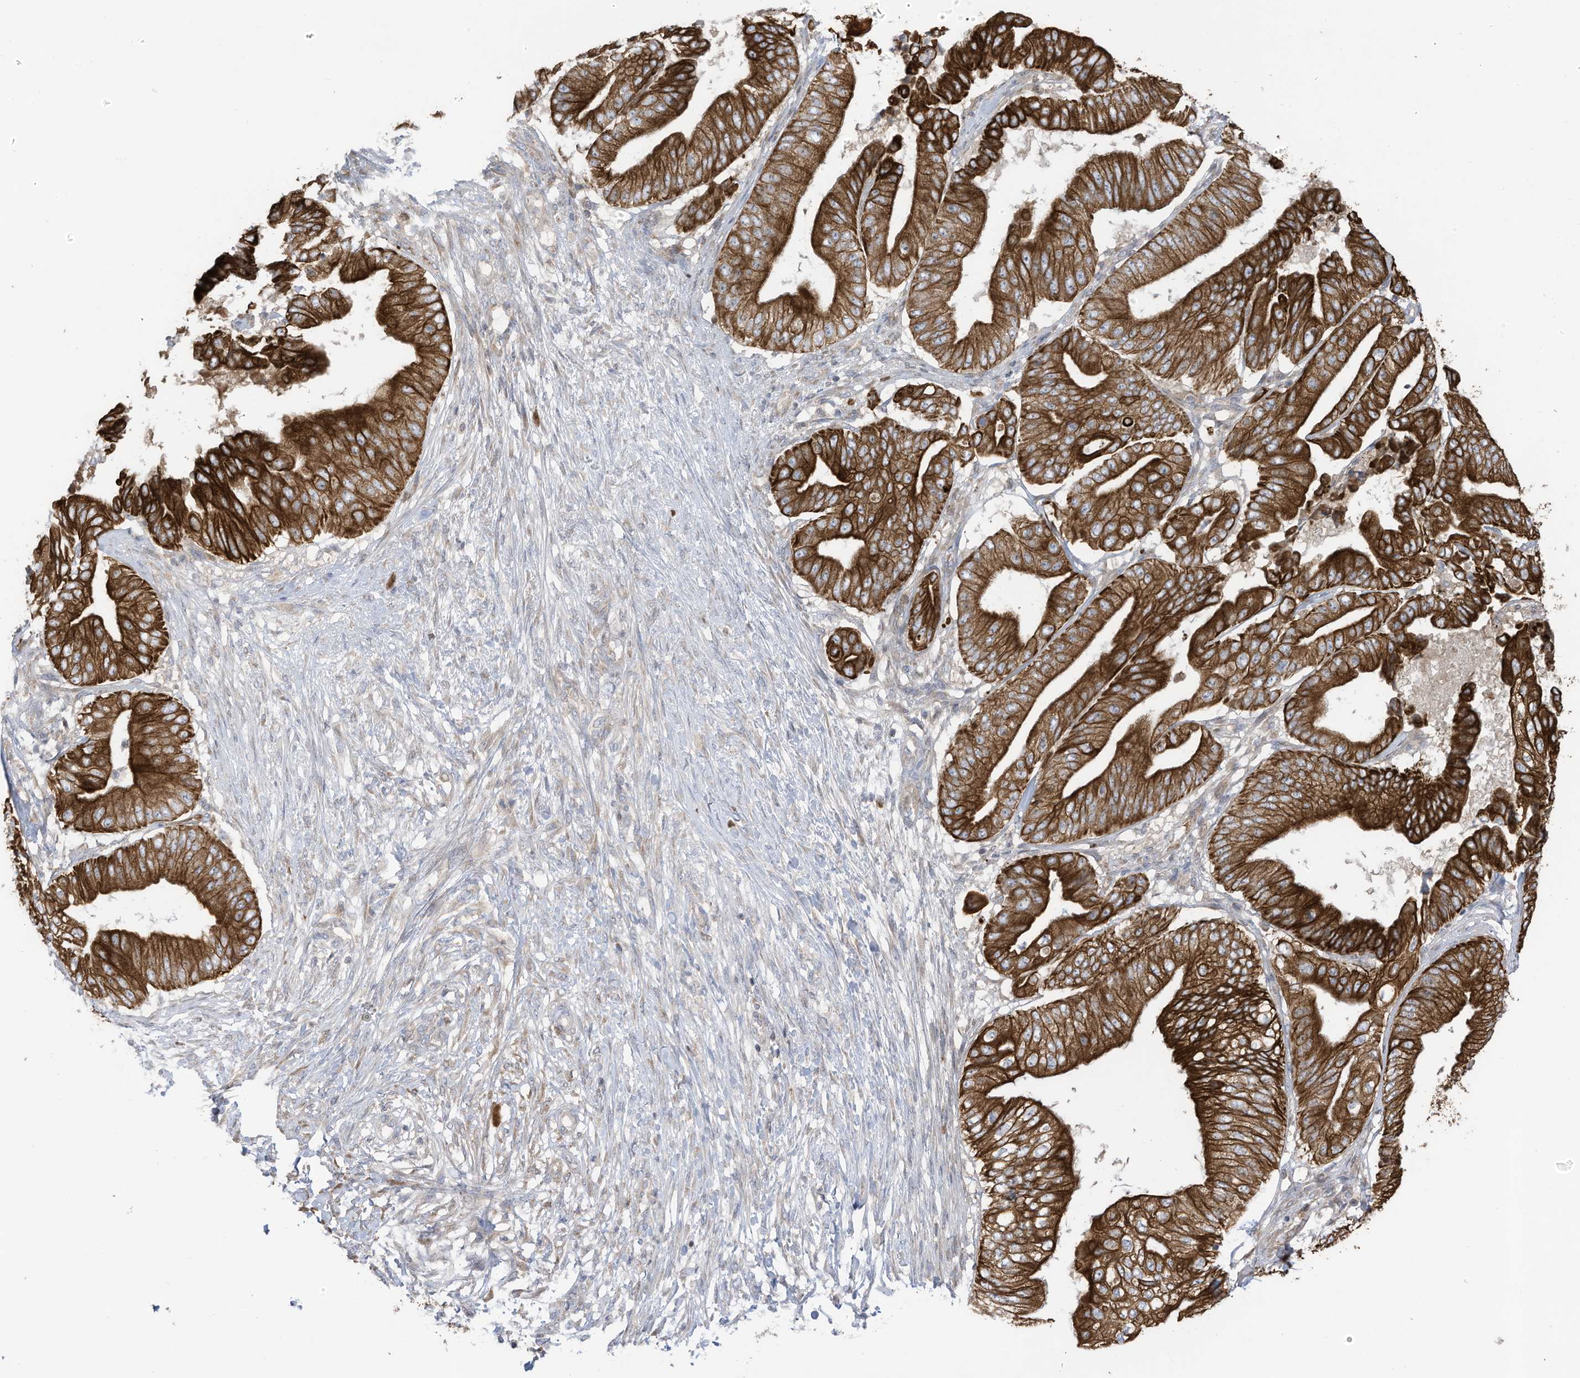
{"staining": {"intensity": "strong", "quantity": ">75%", "location": "cytoplasmic/membranous"}, "tissue": "pancreatic cancer", "cell_type": "Tumor cells", "image_type": "cancer", "snomed": [{"axis": "morphology", "description": "Adenocarcinoma, NOS"}, {"axis": "topography", "description": "Pancreas"}], "caption": "Pancreatic adenocarcinoma stained for a protein shows strong cytoplasmic/membranous positivity in tumor cells.", "gene": "CGAS", "patient": {"sex": "female", "age": 77}}